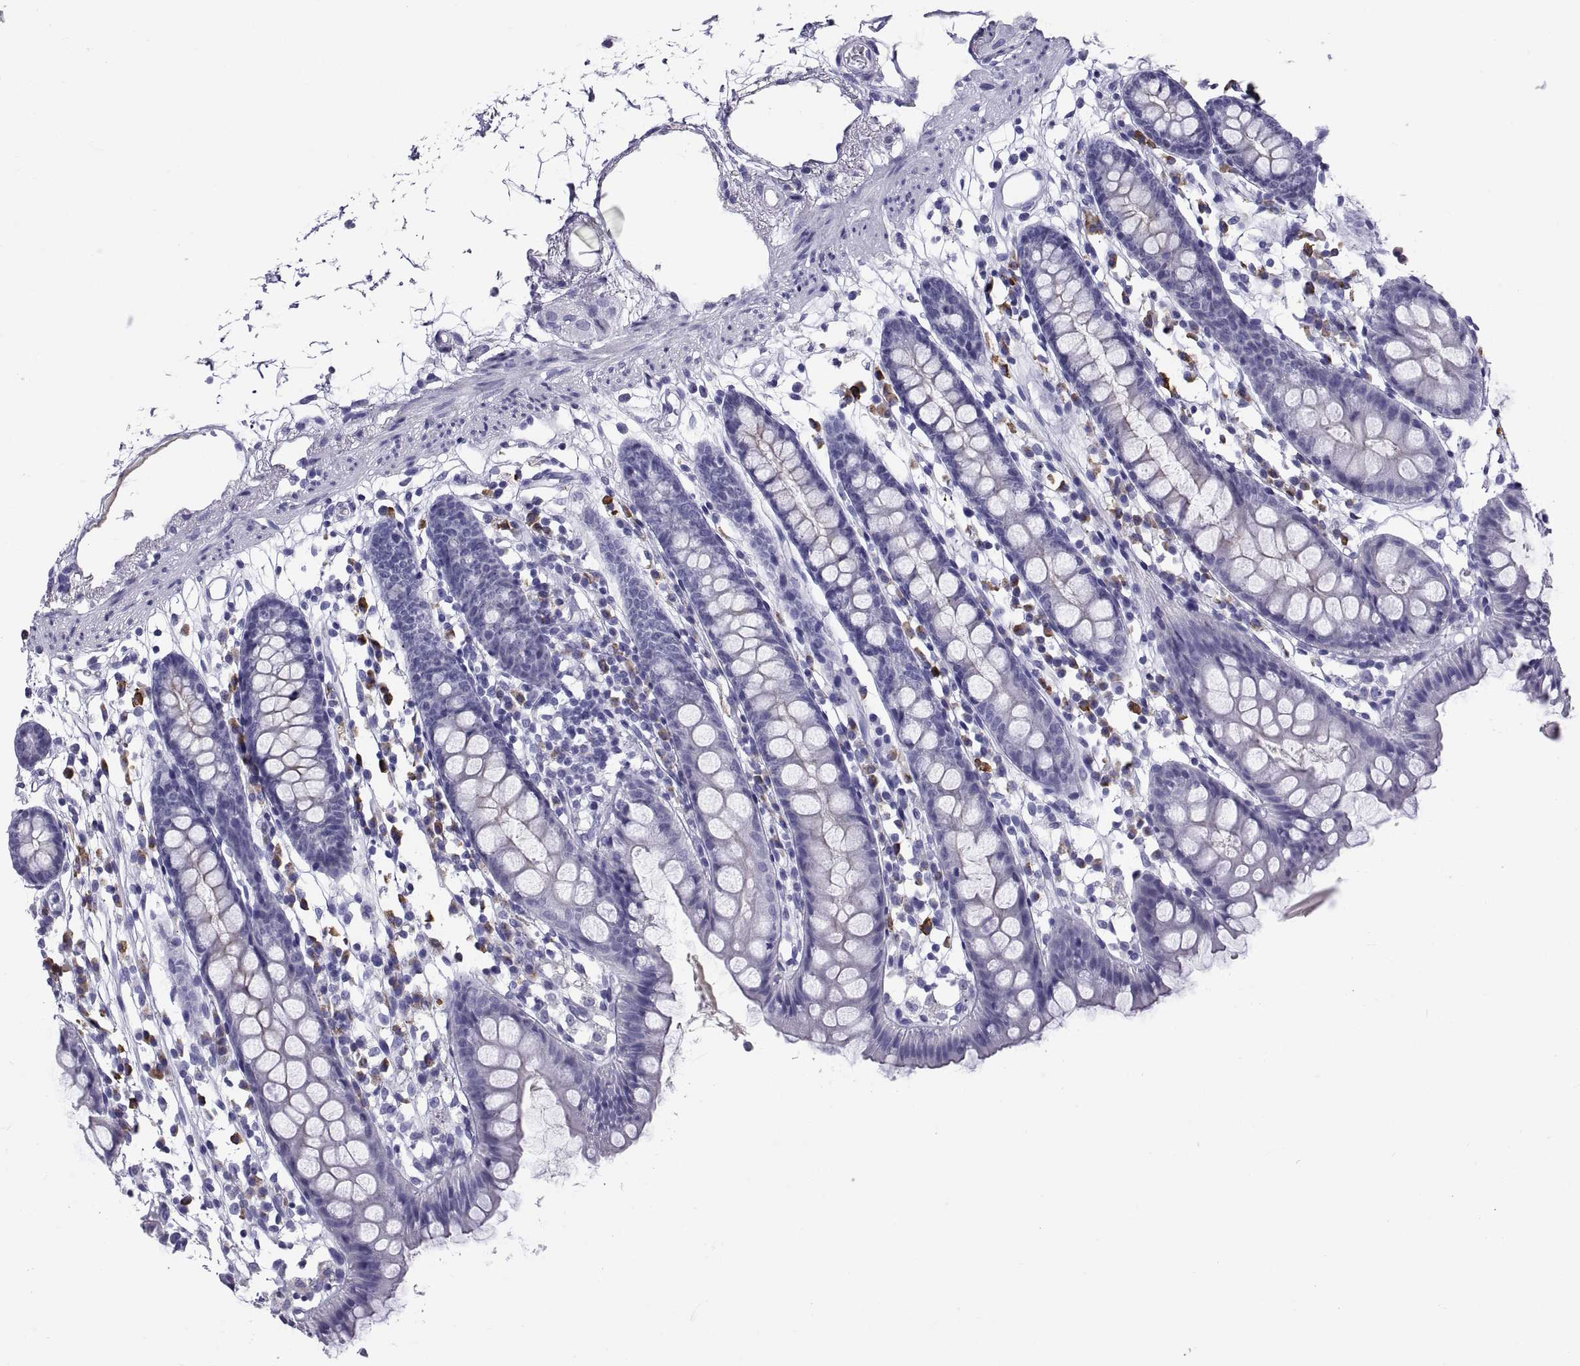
{"staining": {"intensity": "negative", "quantity": "none", "location": "none"}, "tissue": "colon", "cell_type": "Endothelial cells", "image_type": "normal", "snomed": [{"axis": "morphology", "description": "Normal tissue, NOS"}, {"axis": "topography", "description": "Colon"}], "caption": "Colon stained for a protein using immunohistochemistry (IHC) displays no positivity endothelial cells.", "gene": "CT47A10", "patient": {"sex": "male", "age": 47}}